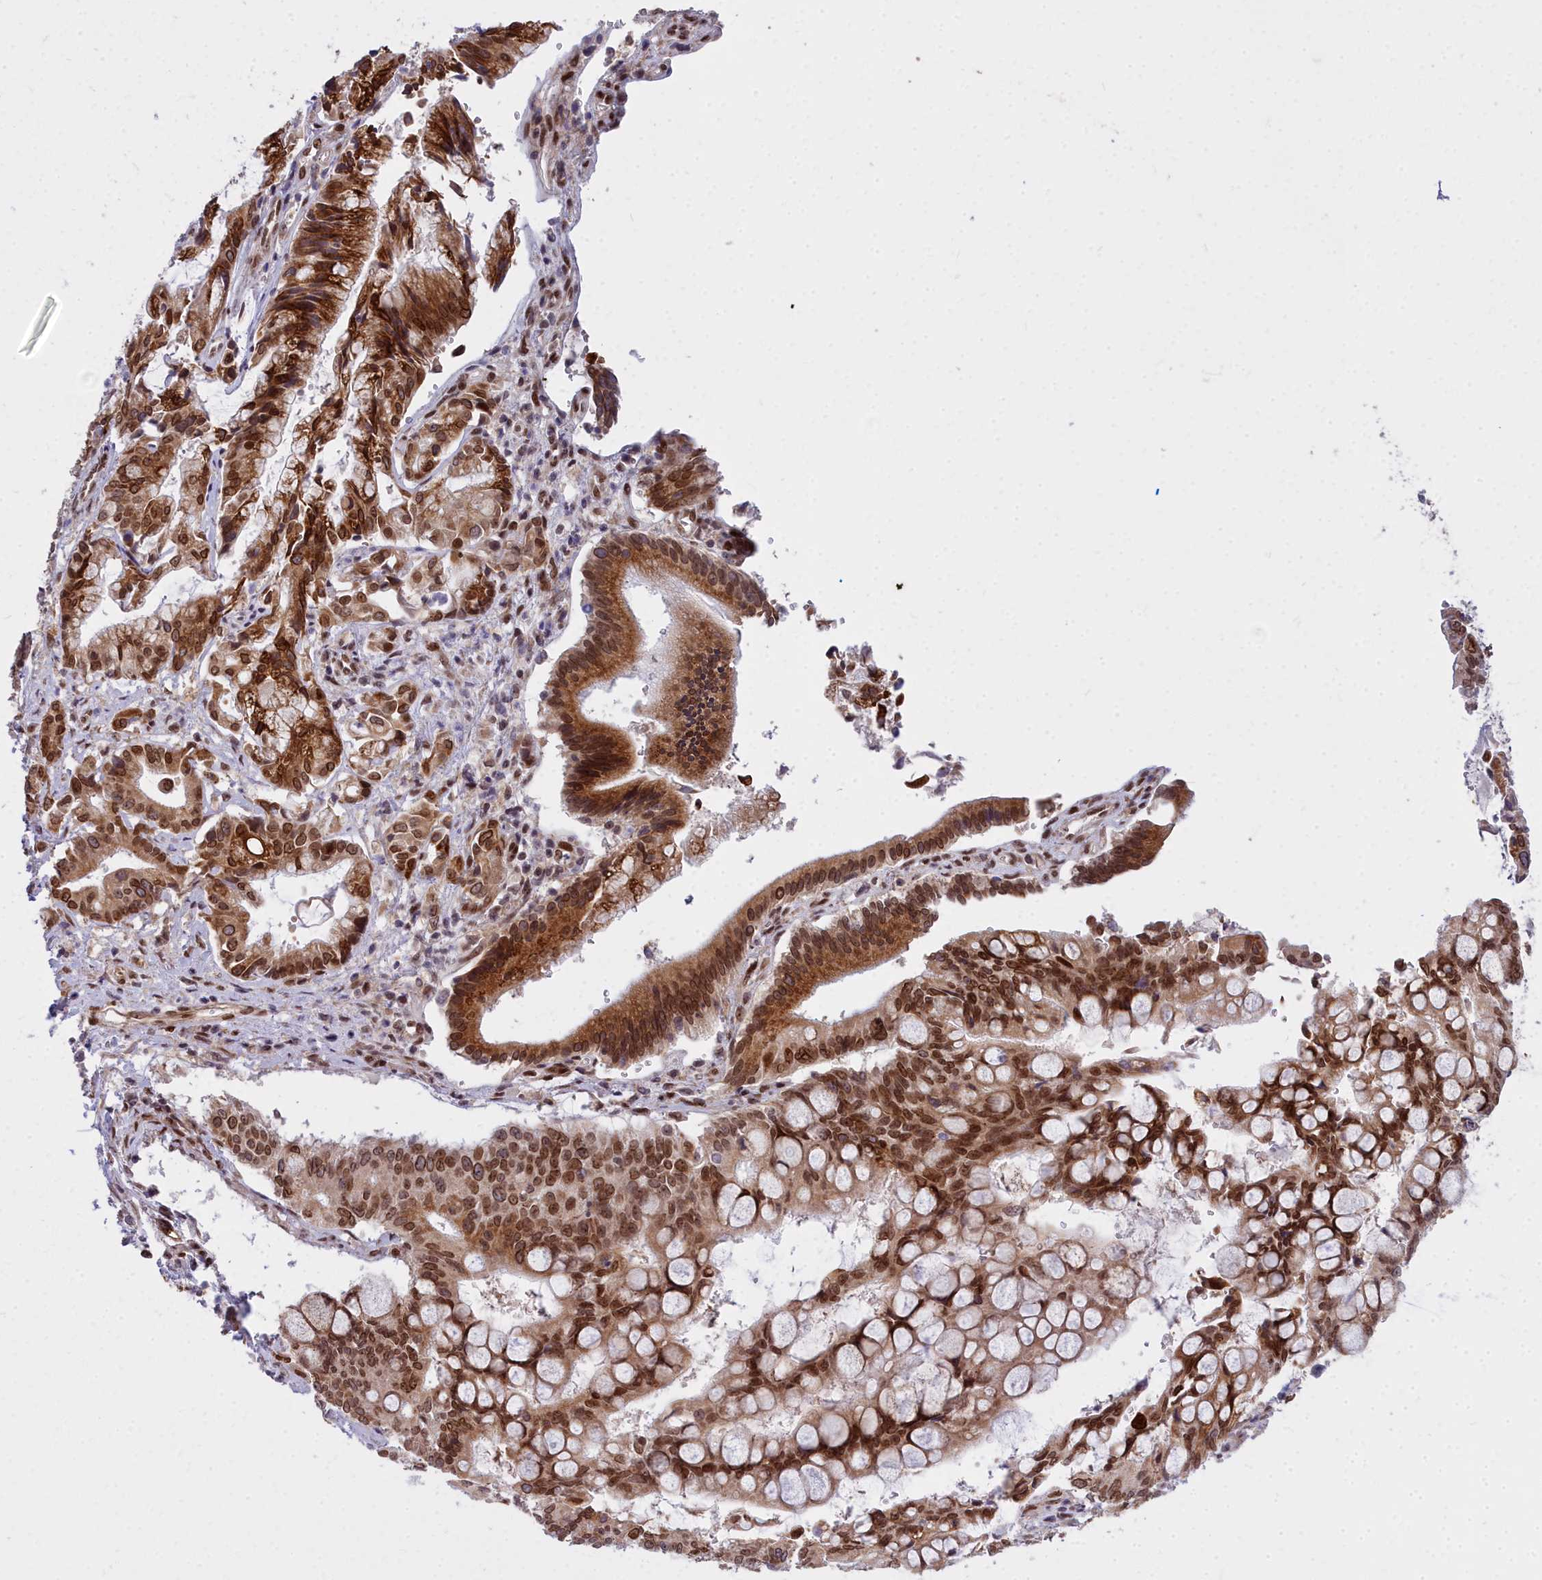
{"staining": {"intensity": "strong", "quantity": ">75%", "location": "cytoplasmic/membranous,nuclear"}, "tissue": "pancreatic cancer", "cell_type": "Tumor cells", "image_type": "cancer", "snomed": [{"axis": "morphology", "description": "Adenocarcinoma, NOS"}, {"axis": "topography", "description": "Pancreas"}], "caption": "Immunohistochemistry micrograph of neoplastic tissue: adenocarcinoma (pancreatic) stained using IHC exhibits high levels of strong protein expression localized specifically in the cytoplasmic/membranous and nuclear of tumor cells, appearing as a cytoplasmic/membranous and nuclear brown color.", "gene": "ABCB8", "patient": {"sex": "male", "age": 68}}